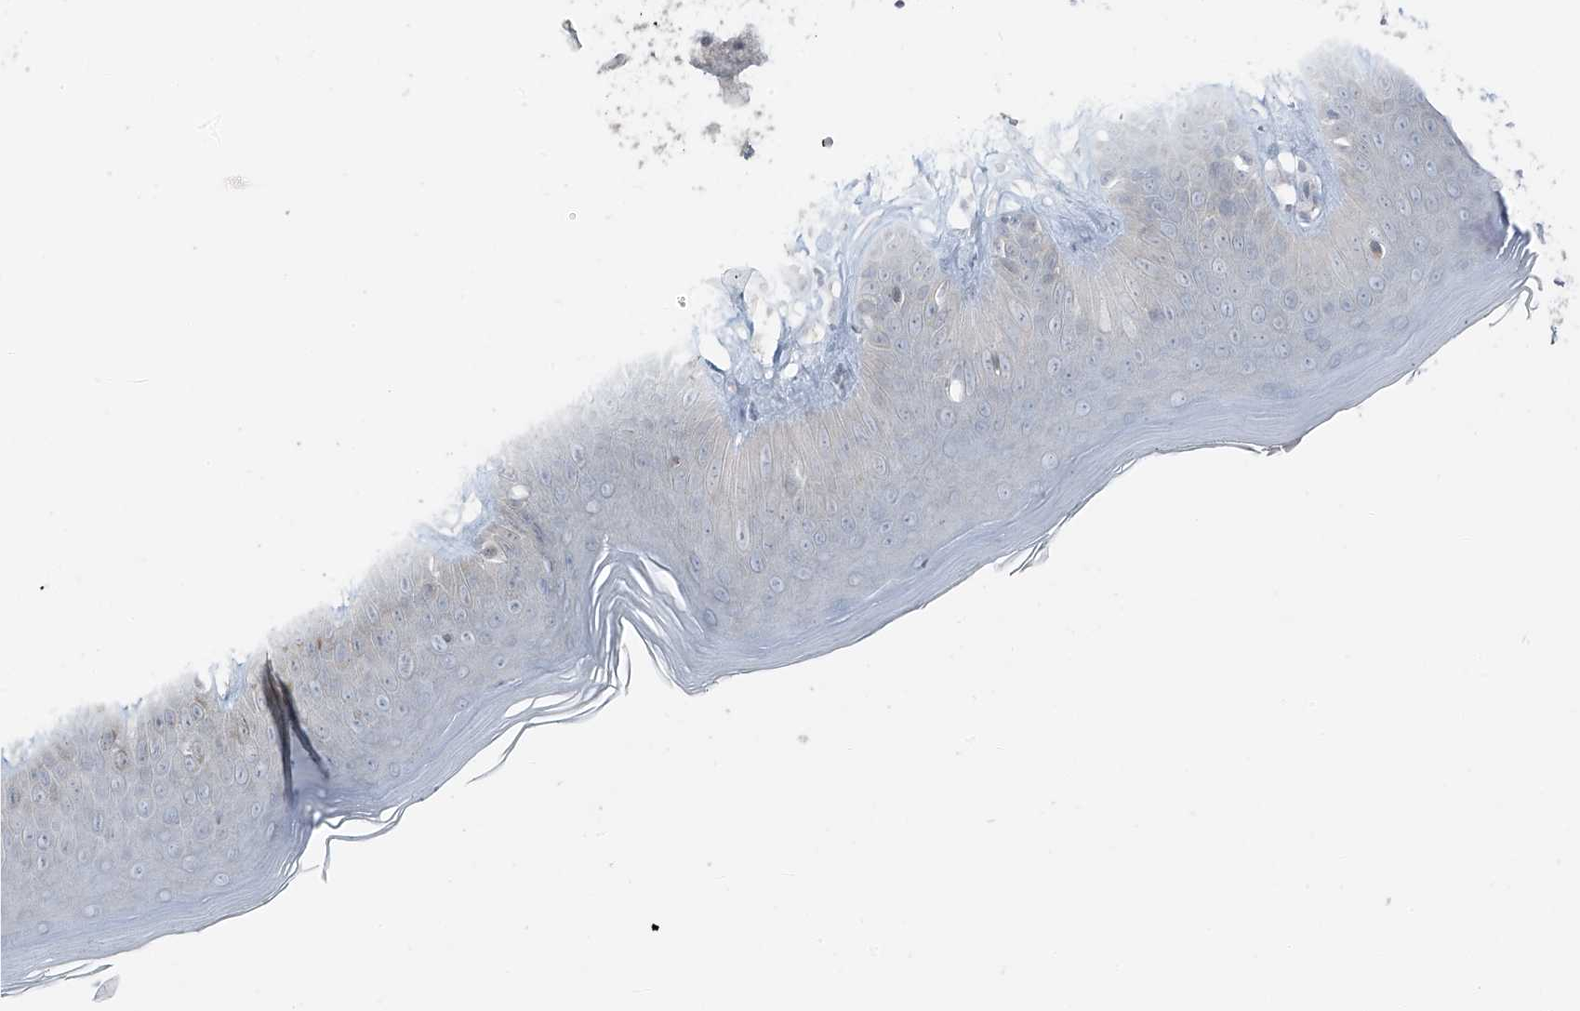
{"staining": {"intensity": "negative", "quantity": "none", "location": "none"}, "tissue": "skin", "cell_type": "Fibroblasts", "image_type": "normal", "snomed": [{"axis": "morphology", "description": "Normal tissue, NOS"}, {"axis": "topography", "description": "Skin"}], "caption": "High power microscopy photomicrograph of an immunohistochemistry (IHC) image of unremarkable skin, revealing no significant expression in fibroblasts.", "gene": "PRDM6", "patient": {"sex": "female", "age": 64}}